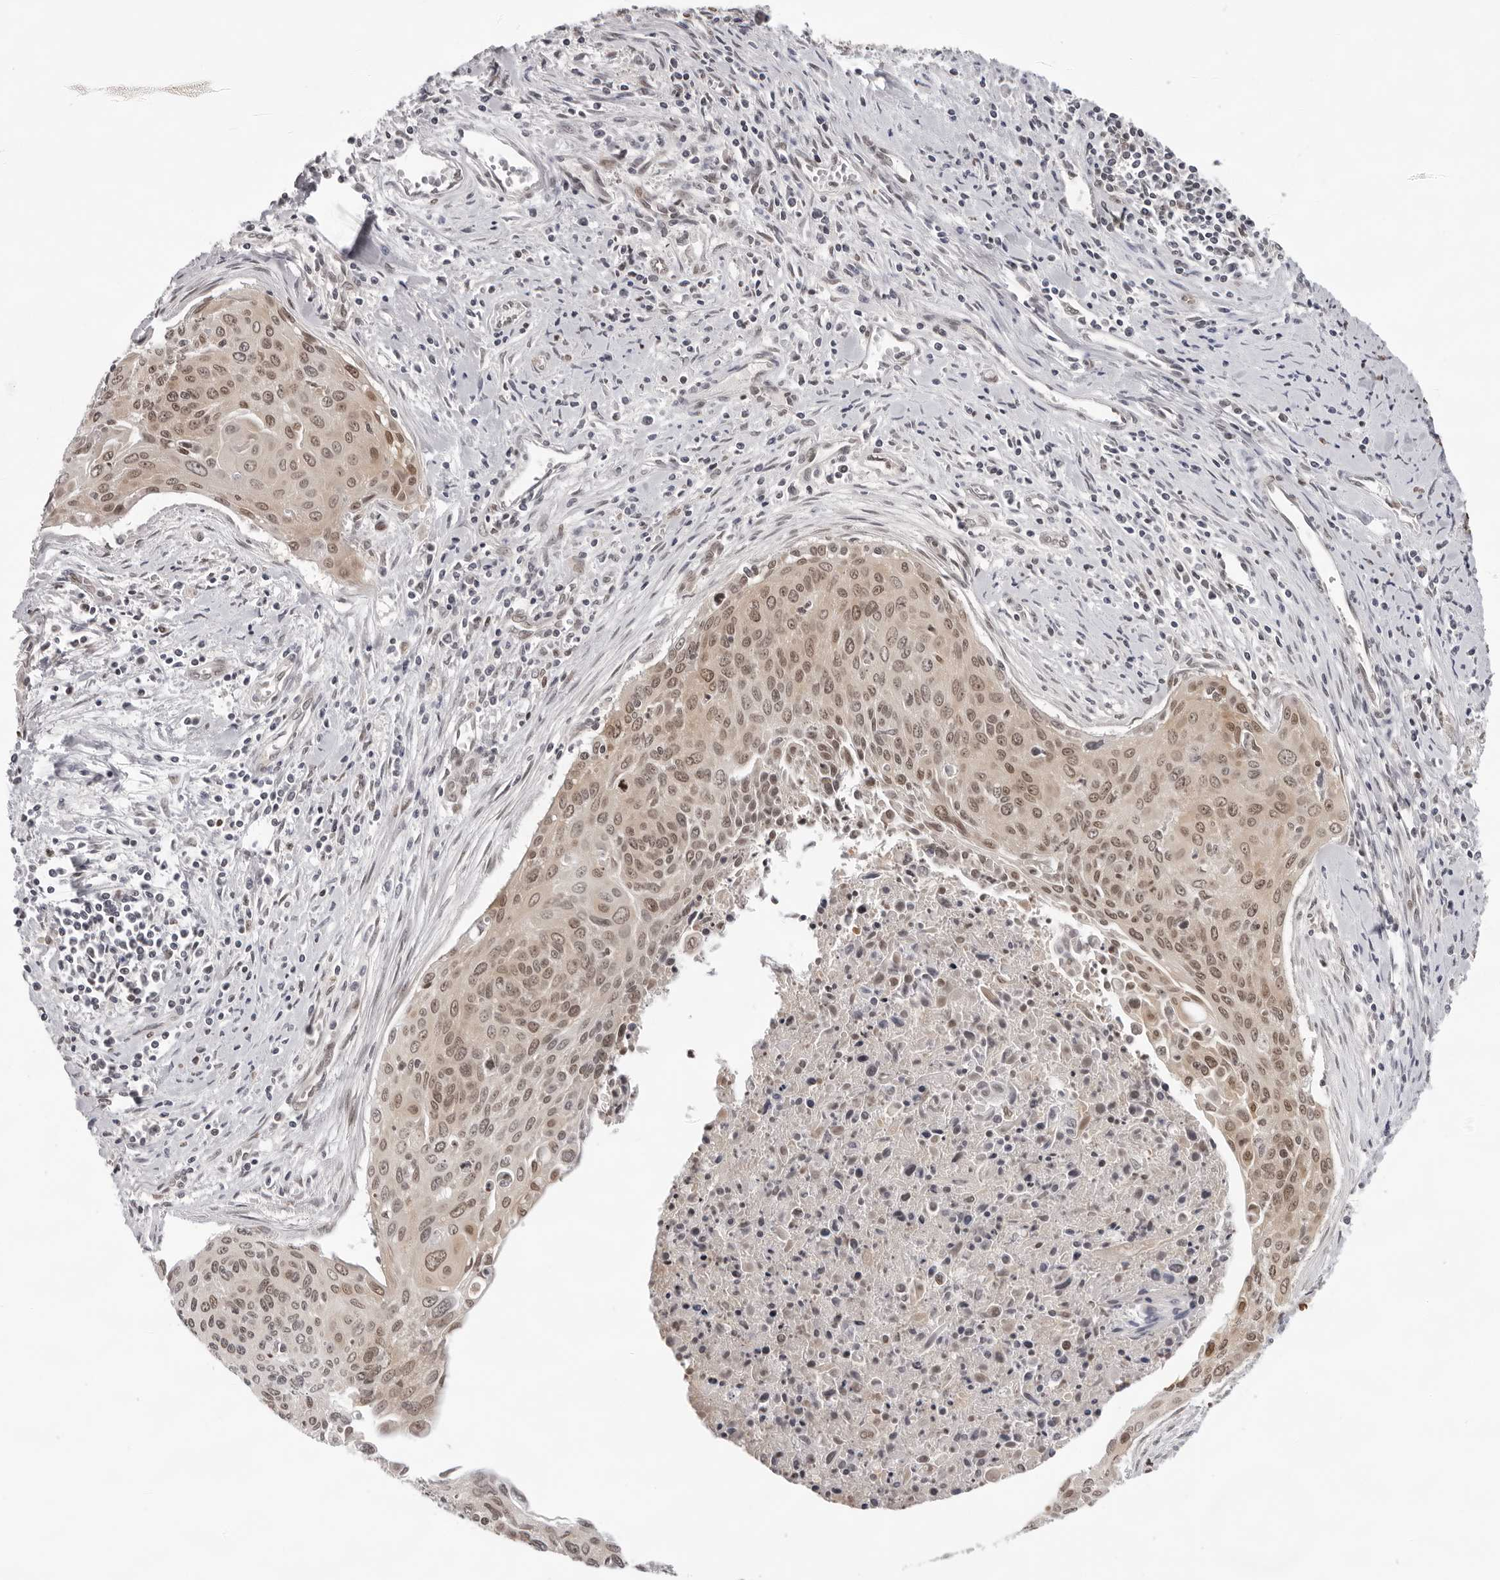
{"staining": {"intensity": "moderate", "quantity": ">75%", "location": "cytoplasmic/membranous,nuclear"}, "tissue": "cervical cancer", "cell_type": "Tumor cells", "image_type": "cancer", "snomed": [{"axis": "morphology", "description": "Squamous cell carcinoma, NOS"}, {"axis": "topography", "description": "Cervix"}], "caption": "Immunohistochemical staining of cervical squamous cell carcinoma shows moderate cytoplasmic/membranous and nuclear protein staining in approximately >75% of tumor cells.", "gene": "CASP7", "patient": {"sex": "female", "age": 55}}